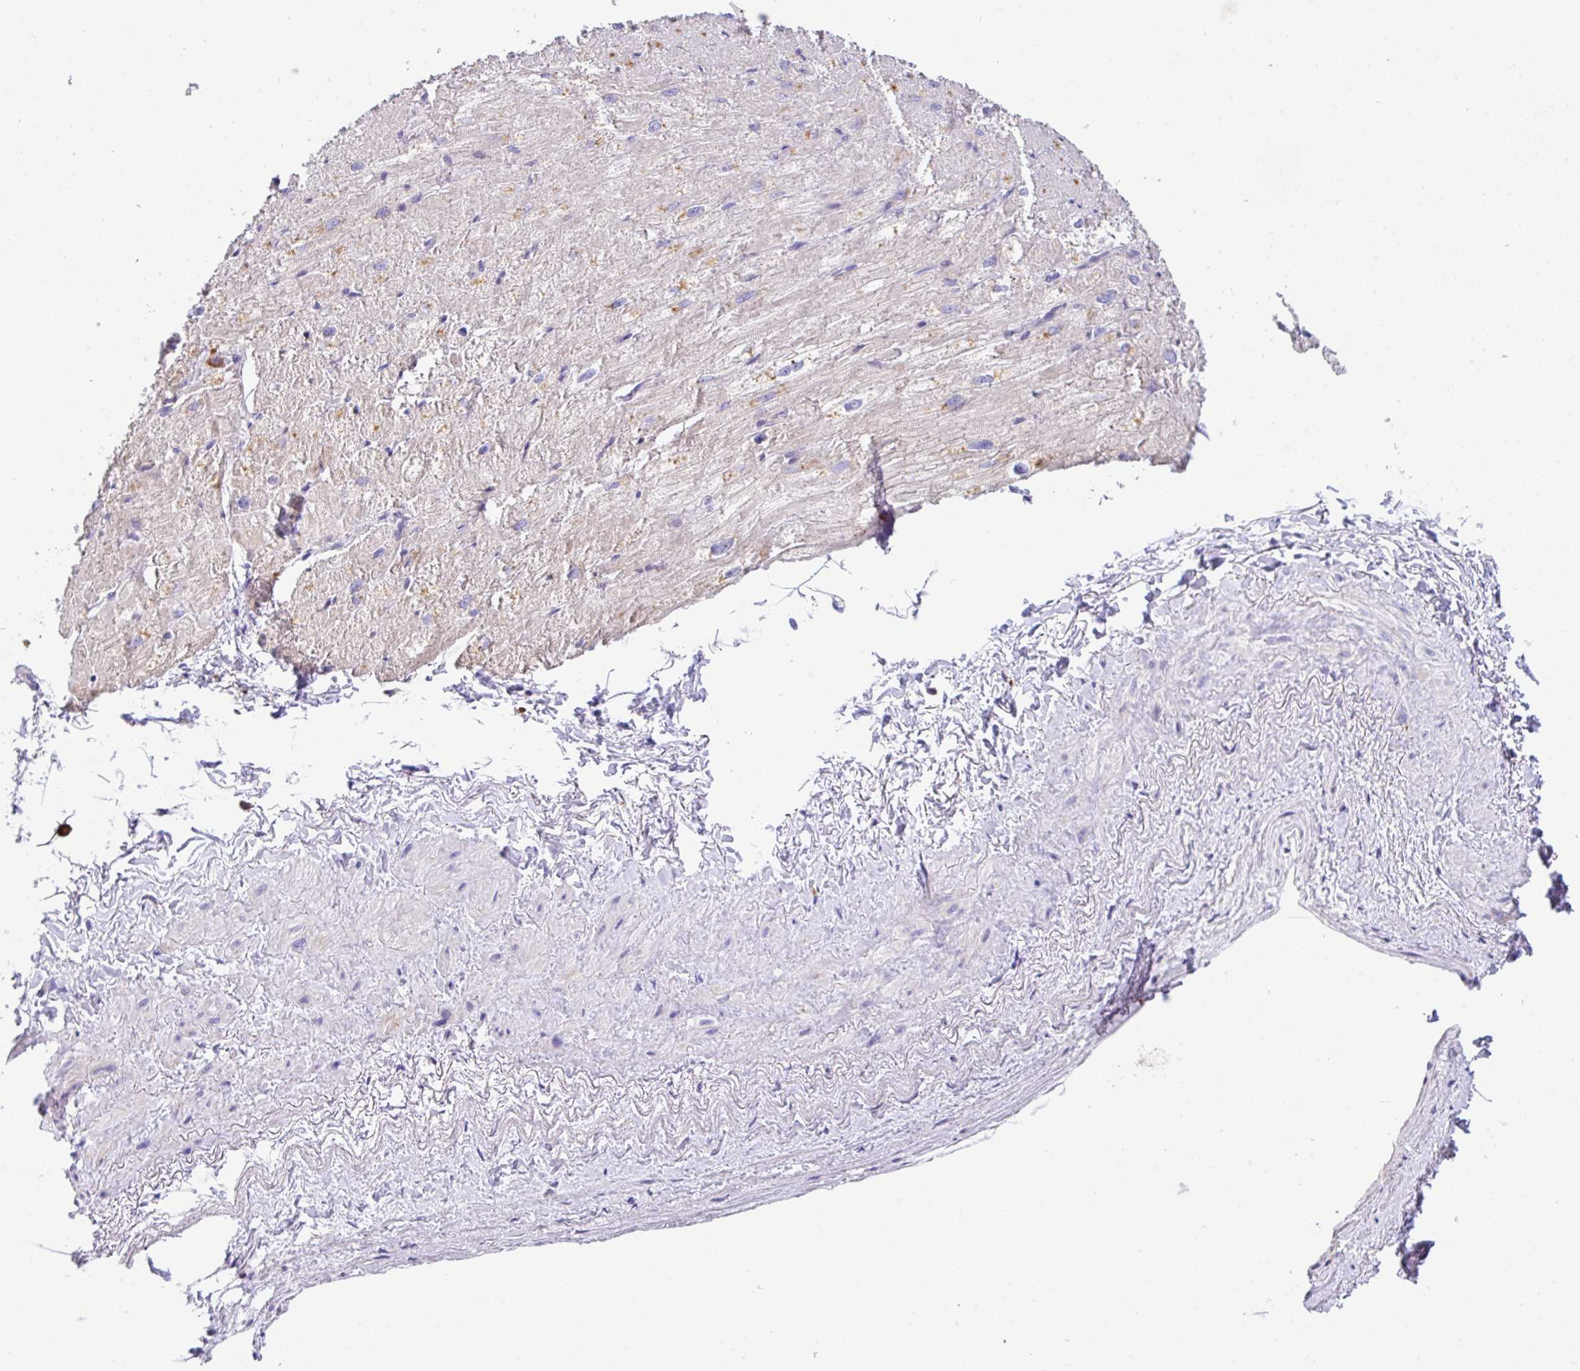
{"staining": {"intensity": "negative", "quantity": "none", "location": "none"}, "tissue": "heart muscle", "cell_type": "Cardiomyocytes", "image_type": "normal", "snomed": [{"axis": "morphology", "description": "Normal tissue, NOS"}, {"axis": "topography", "description": "Heart"}], "caption": "This micrograph is of unremarkable heart muscle stained with IHC to label a protein in brown with the nuclei are counter-stained blue. There is no staining in cardiomyocytes. The staining was performed using DAB (3,3'-diaminobenzidine) to visualize the protein expression in brown, while the nuclei were stained in blue with hematoxylin (Magnification: 20x).", "gene": "EPN3", "patient": {"sex": "male", "age": 62}}